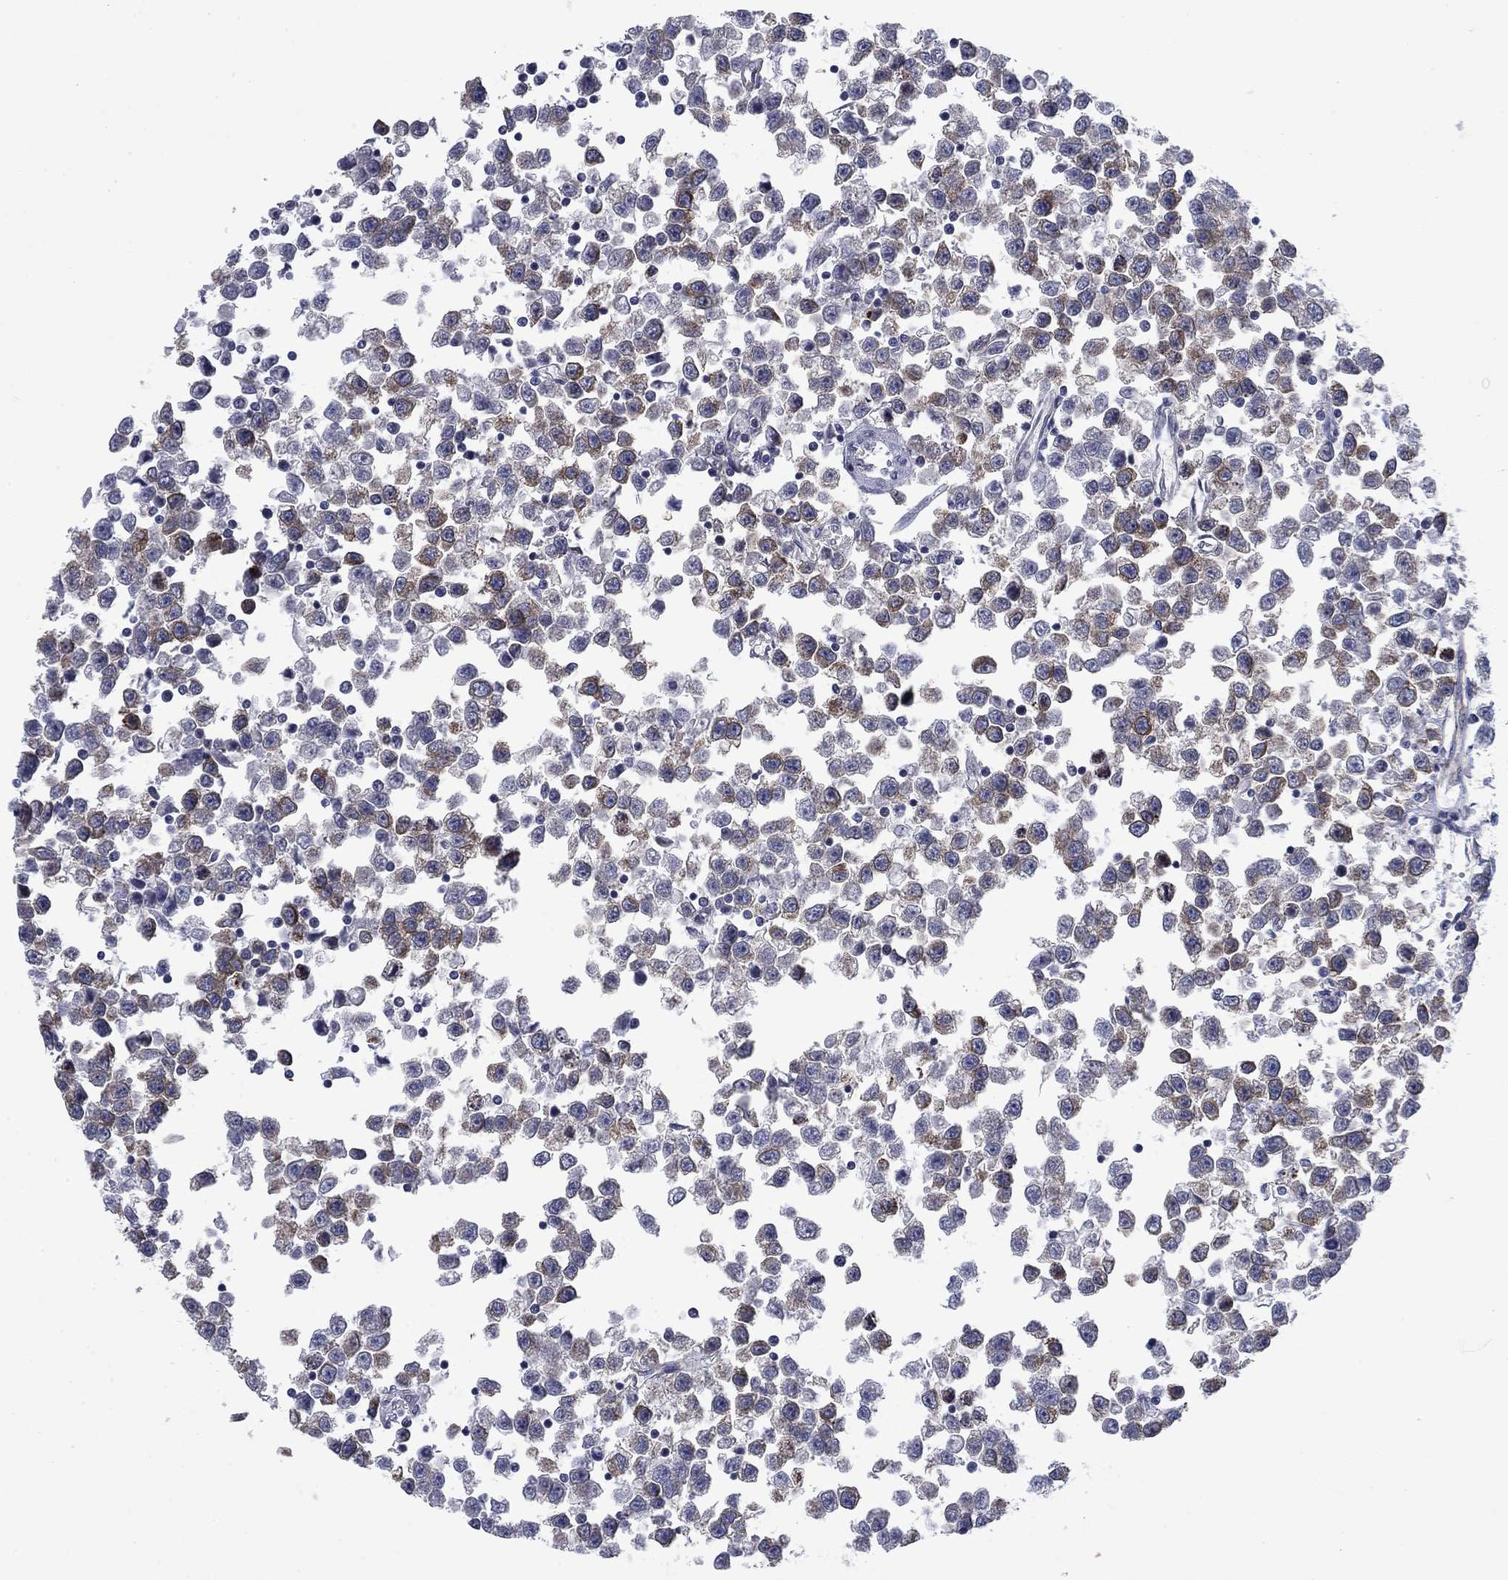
{"staining": {"intensity": "moderate", "quantity": "25%-75%", "location": "cytoplasmic/membranous"}, "tissue": "testis cancer", "cell_type": "Tumor cells", "image_type": "cancer", "snomed": [{"axis": "morphology", "description": "Seminoma, NOS"}, {"axis": "topography", "description": "Testis"}], "caption": "A brown stain highlights moderate cytoplasmic/membranous staining of a protein in human testis cancer tumor cells.", "gene": "FXR1", "patient": {"sex": "male", "age": 34}}